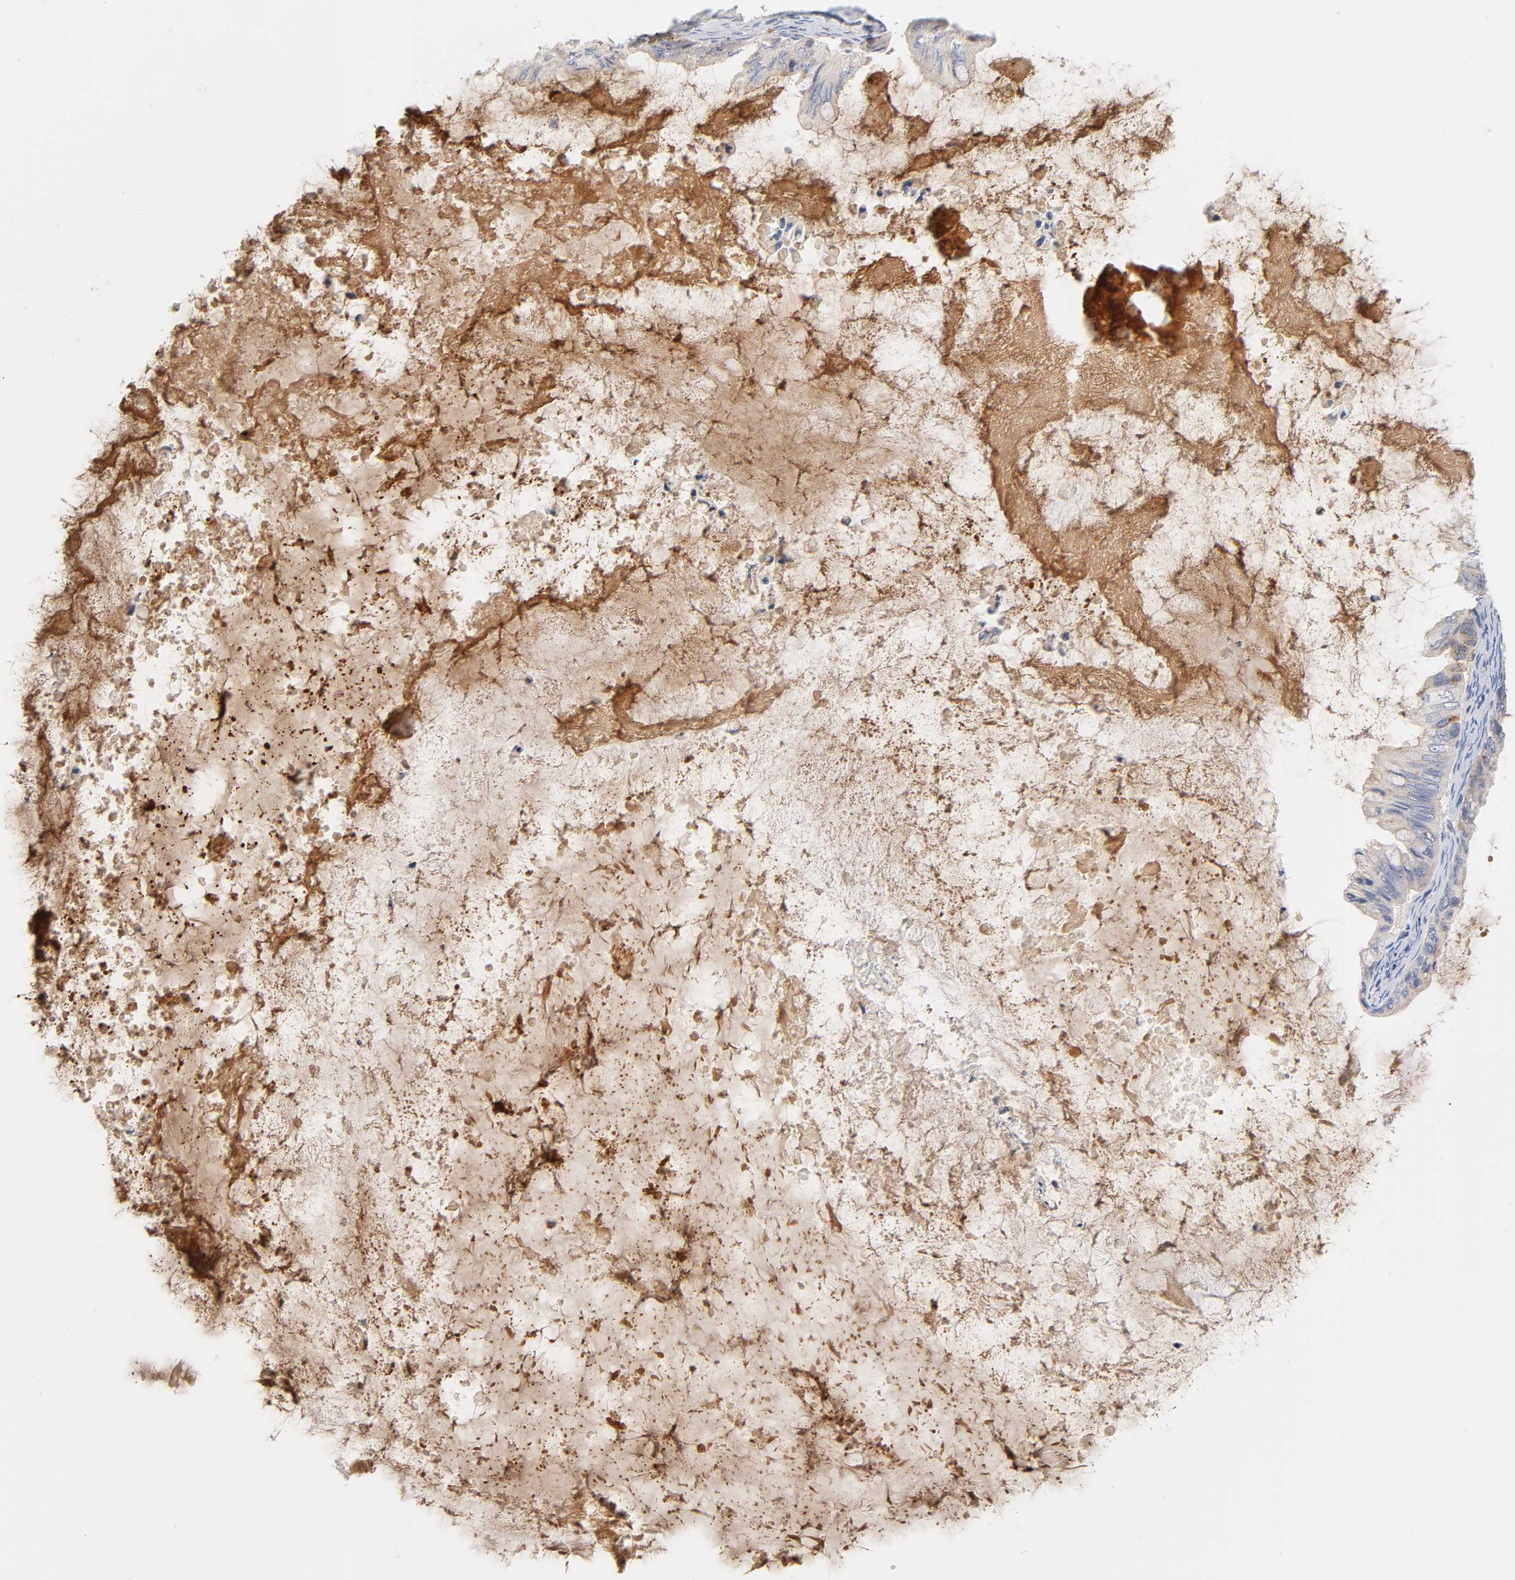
{"staining": {"intensity": "weak", "quantity": ">75%", "location": "cytoplasmic/membranous"}, "tissue": "ovarian cancer", "cell_type": "Tumor cells", "image_type": "cancer", "snomed": [{"axis": "morphology", "description": "Cystadenocarcinoma, mucinous, NOS"}, {"axis": "topography", "description": "Ovary"}], "caption": "Brown immunohistochemical staining in human ovarian cancer displays weak cytoplasmic/membranous staining in about >75% of tumor cells. Immunohistochemistry stains the protein of interest in brown and the nuclei are stained blue.", "gene": "C17orf75", "patient": {"sex": "female", "age": 80}}